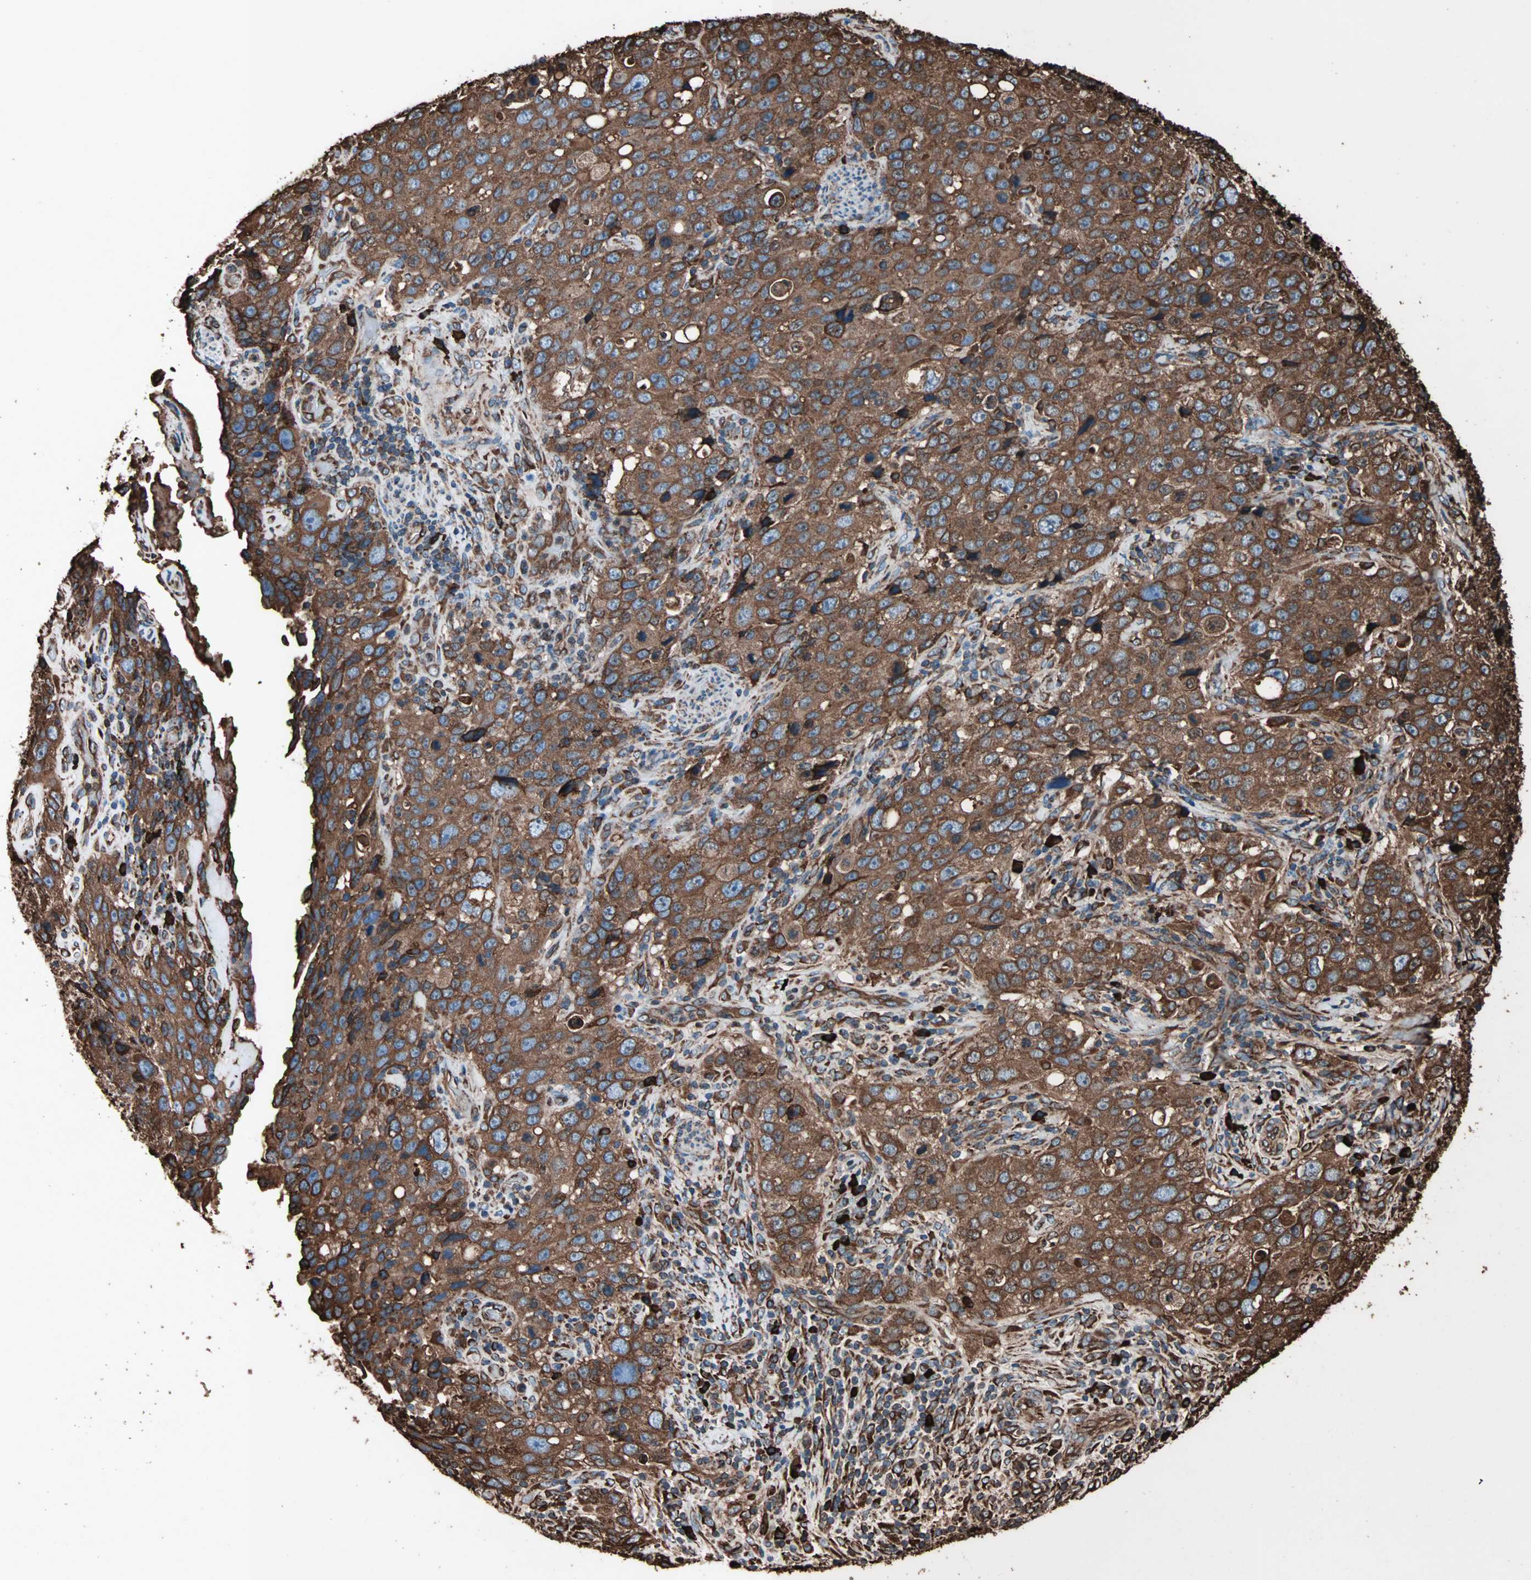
{"staining": {"intensity": "strong", "quantity": ">75%", "location": "cytoplasmic/membranous"}, "tissue": "stomach cancer", "cell_type": "Tumor cells", "image_type": "cancer", "snomed": [{"axis": "morphology", "description": "Normal tissue, NOS"}, {"axis": "morphology", "description": "Adenocarcinoma, NOS"}, {"axis": "topography", "description": "Stomach"}], "caption": "A high amount of strong cytoplasmic/membranous expression is identified in approximately >75% of tumor cells in stomach cancer tissue.", "gene": "HSP90B1", "patient": {"sex": "male", "age": 48}}